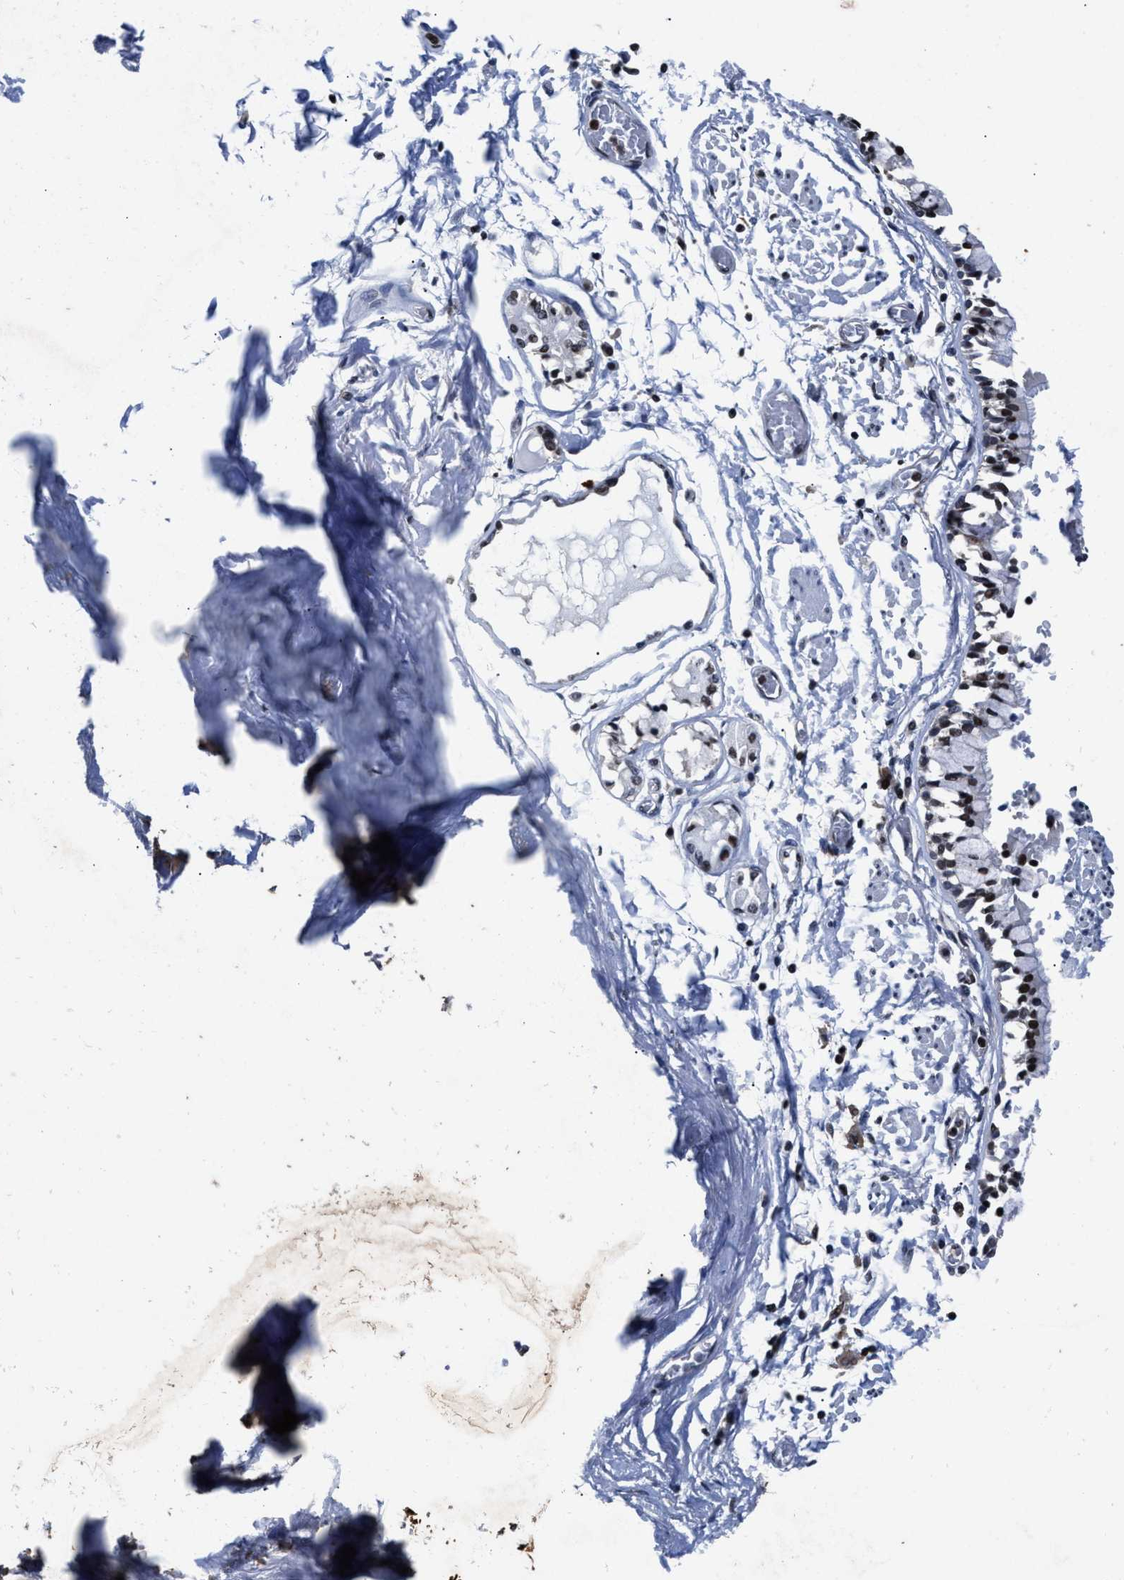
{"staining": {"intensity": "strong", "quantity": ">75%", "location": "nuclear"}, "tissue": "adipose tissue", "cell_type": "Adipocytes", "image_type": "normal", "snomed": [{"axis": "morphology", "description": "Normal tissue, NOS"}, {"axis": "topography", "description": "Cartilage tissue"}, {"axis": "topography", "description": "Lung"}], "caption": "IHC image of benign adipose tissue: human adipose tissue stained using IHC displays high levels of strong protein expression localized specifically in the nuclear of adipocytes, appearing as a nuclear brown color.", "gene": "WDR81", "patient": {"sex": "female", "age": 77}}